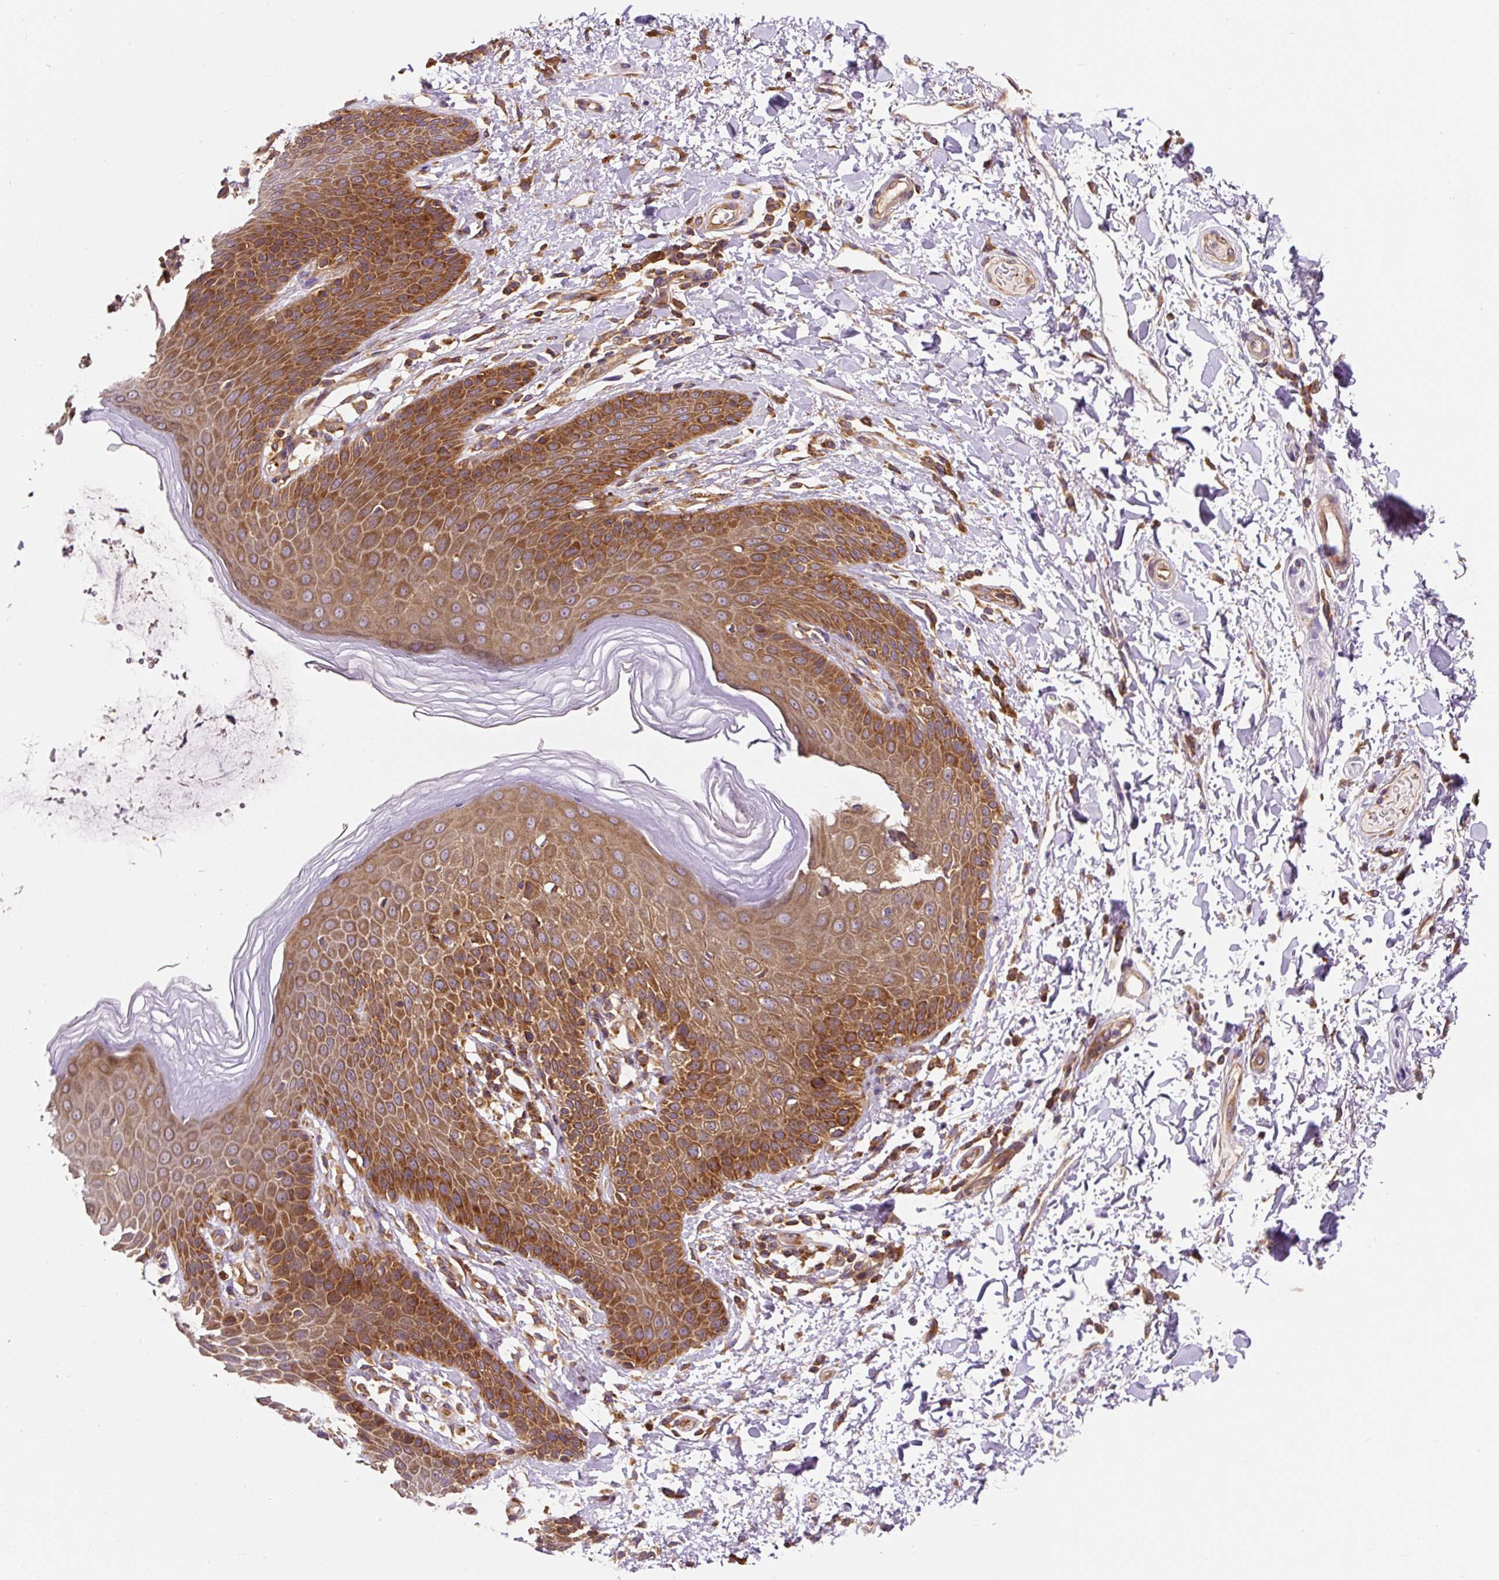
{"staining": {"intensity": "strong", "quantity": ">75%", "location": "cytoplasmic/membranous"}, "tissue": "skin", "cell_type": "Epidermal cells", "image_type": "normal", "snomed": [{"axis": "morphology", "description": "Normal tissue, NOS"}, {"axis": "topography", "description": "Peripheral nerve tissue"}], "caption": "Epidermal cells reveal high levels of strong cytoplasmic/membranous positivity in about >75% of cells in benign human skin. (IHC, brightfield microscopy, high magnification).", "gene": "EIF2S2", "patient": {"sex": "male", "age": 51}}